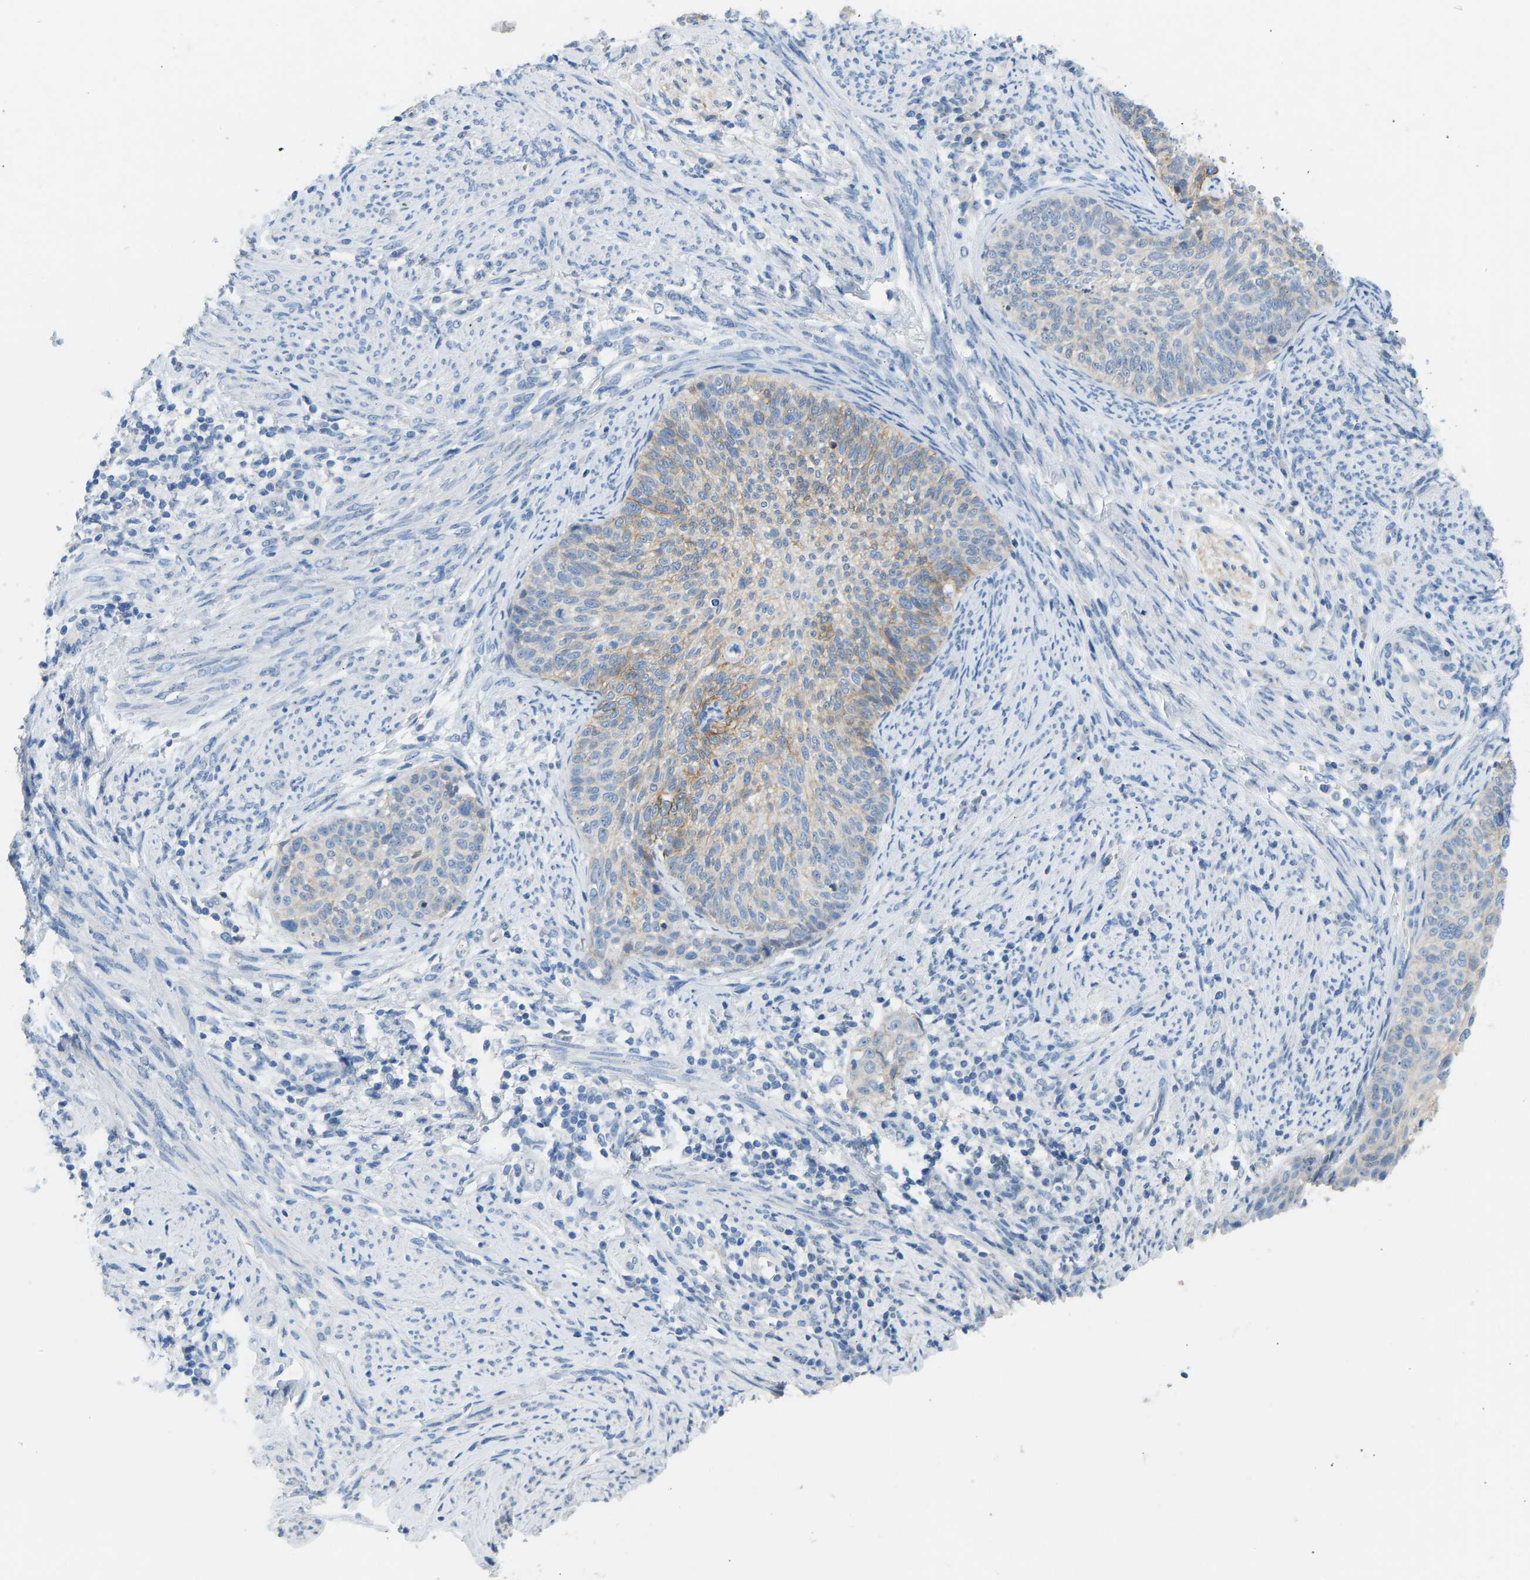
{"staining": {"intensity": "moderate", "quantity": "<25%", "location": "cytoplasmic/membranous"}, "tissue": "cervical cancer", "cell_type": "Tumor cells", "image_type": "cancer", "snomed": [{"axis": "morphology", "description": "Squamous cell carcinoma, NOS"}, {"axis": "topography", "description": "Cervix"}], "caption": "Tumor cells reveal moderate cytoplasmic/membranous positivity in approximately <25% of cells in cervical squamous cell carcinoma. (DAB = brown stain, brightfield microscopy at high magnification).", "gene": "ATP1A1", "patient": {"sex": "female", "age": 70}}